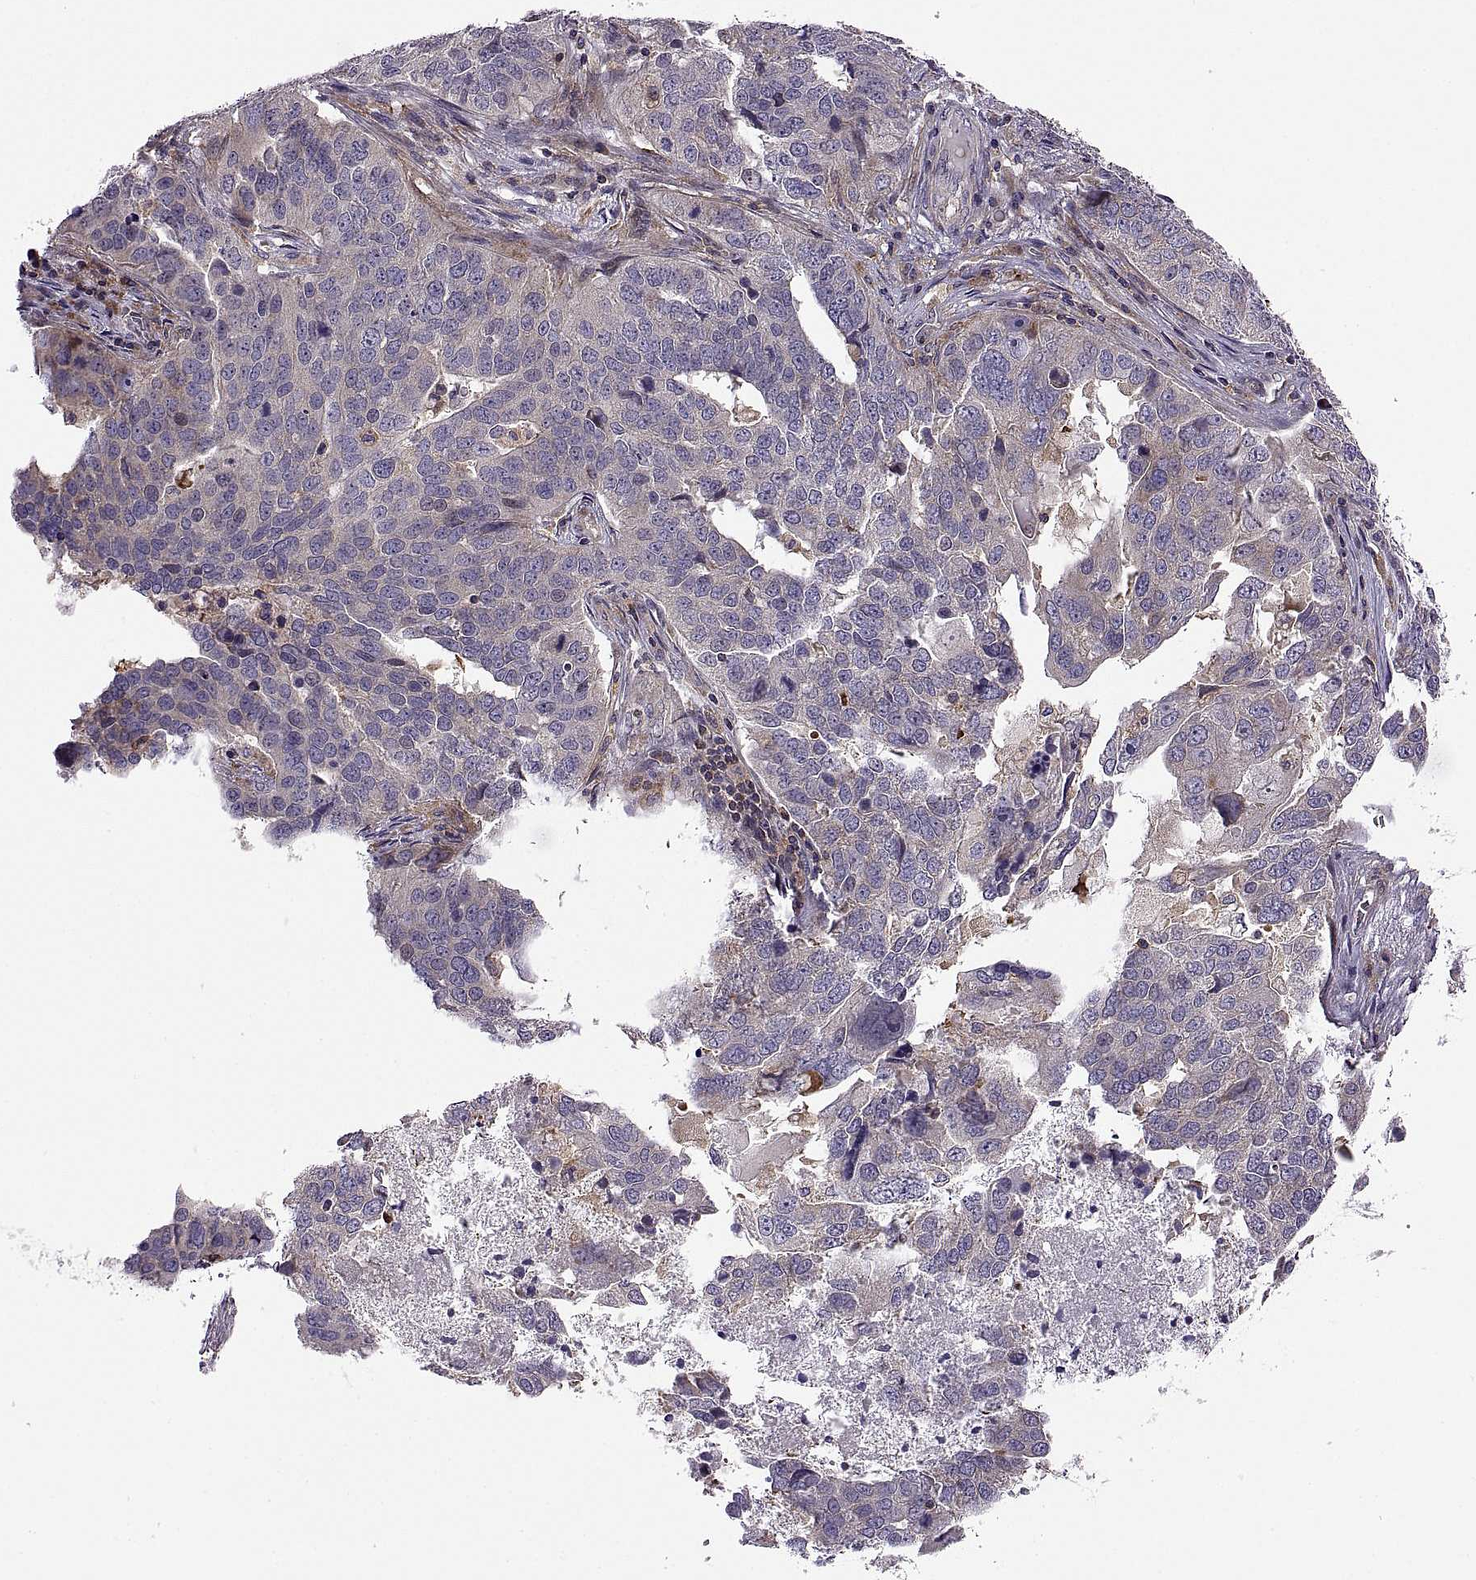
{"staining": {"intensity": "negative", "quantity": "none", "location": "none"}, "tissue": "ovarian cancer", "cell_type": "Tumor cells", "image_type": "cancer", "snomed": [{"axis": "morphology", "description": "Carcinoma, endometroid"}, {"axis": "topography", "description": "Soft tissue"}, {"axis": "topography", "description": "Ovary"}], "caption": "This is an IHC photomicrograph of ovarian endometroid carcinoma. There is no staining in tumor cells.", "gene": "SPATA32", "patient": {"sex": "female", "age": 52}}